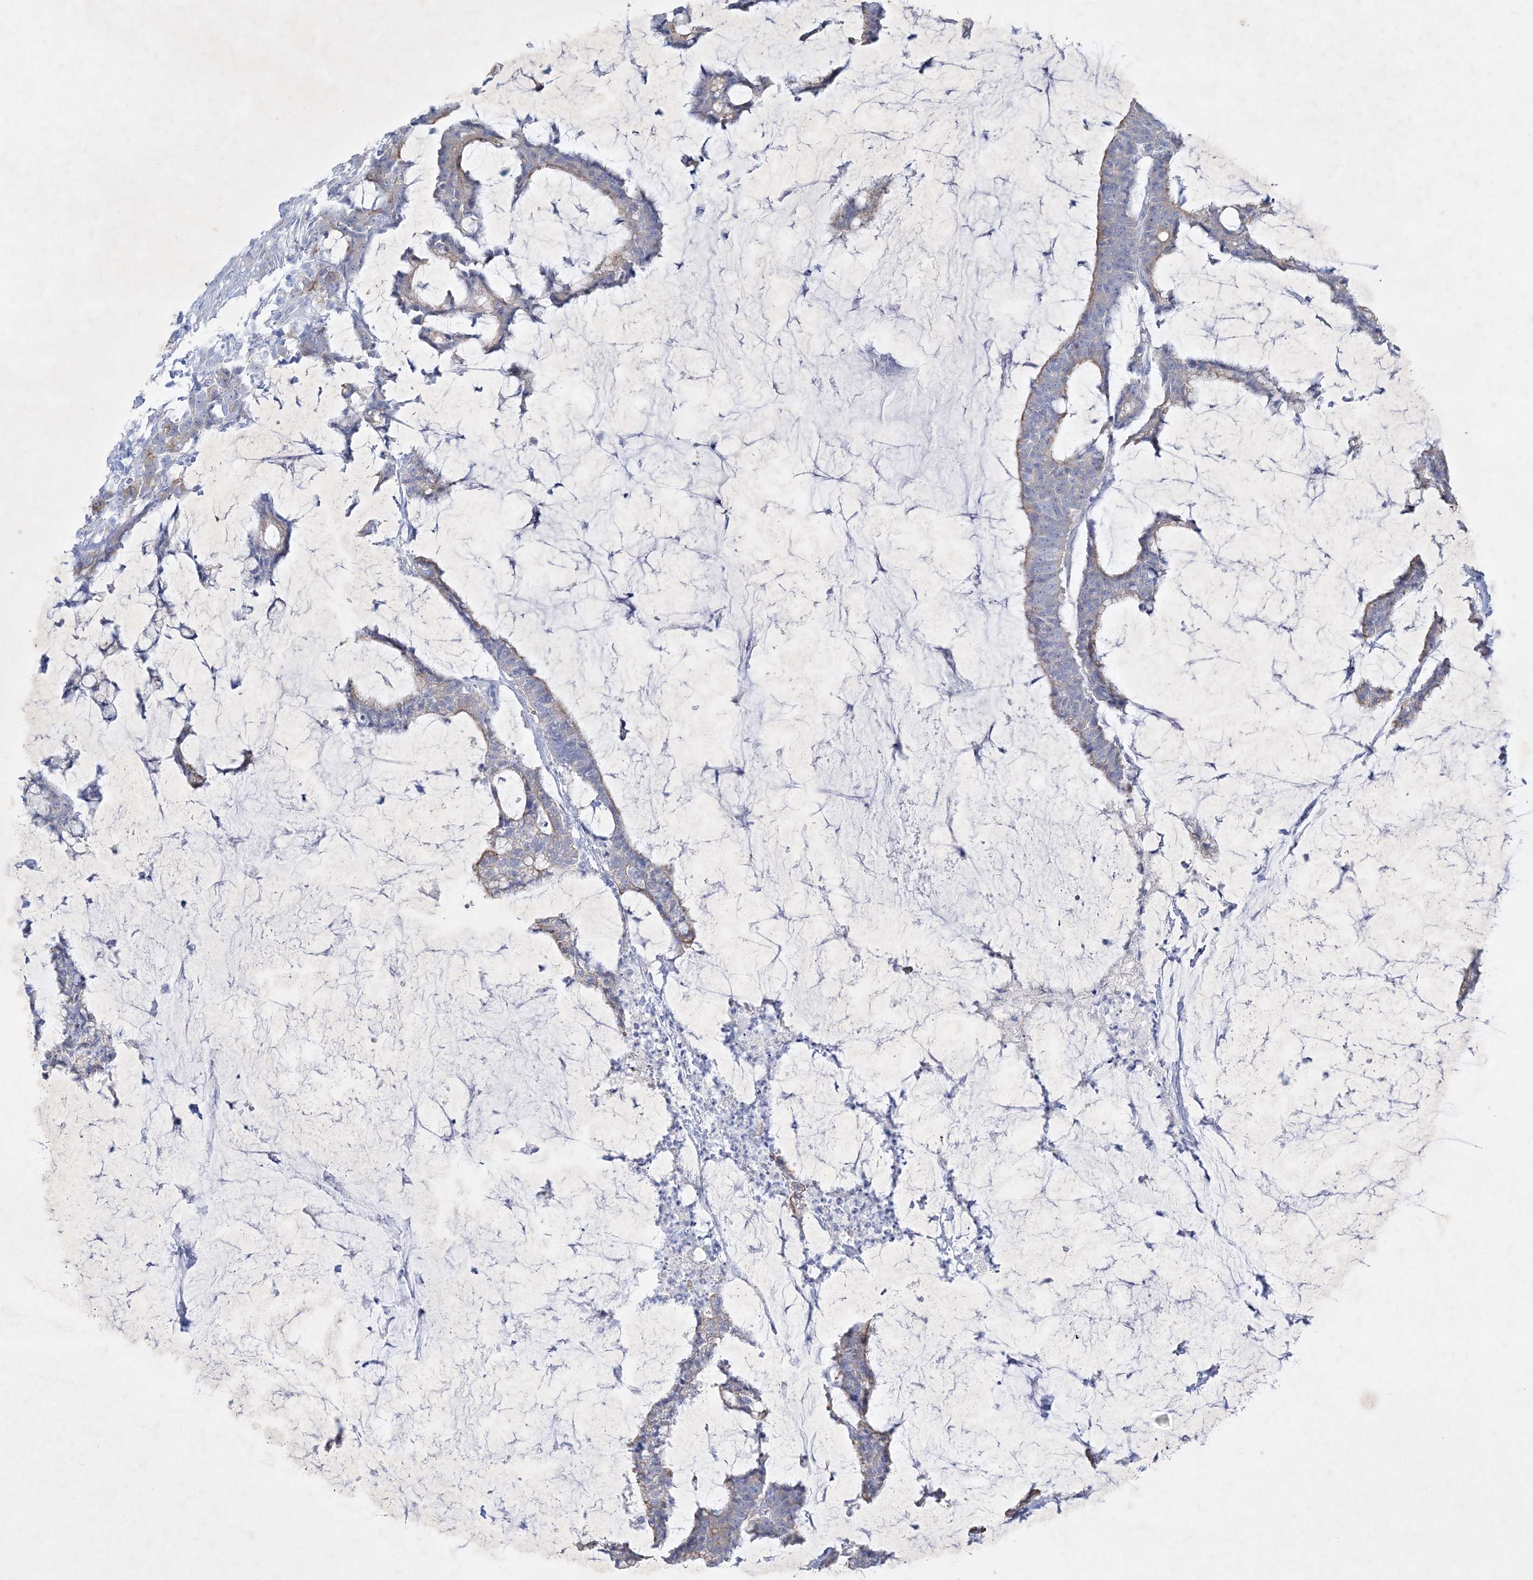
{"staining": {"intensity": "moderate", "quantity": "25%-75%", "location": "cytoplasmic/membranous"}, "tissue": "colorectal cancer", "cell_type": "Tumor cells", "image_type": "cancer", "snomed": [{"axis": "morphology", "description": "Adenocarcinoma, NOS"}, {"axis": "topography", "description": "Colon"}], "caption": "A photomicrograph of adenocarcinoma (colorectal) stained for a protein demonstrates moderate cytoplasmic/membranous brown staining in tumor cells.", "gene": "FARSB", "patient": {"sex": "female", "age": 84}}